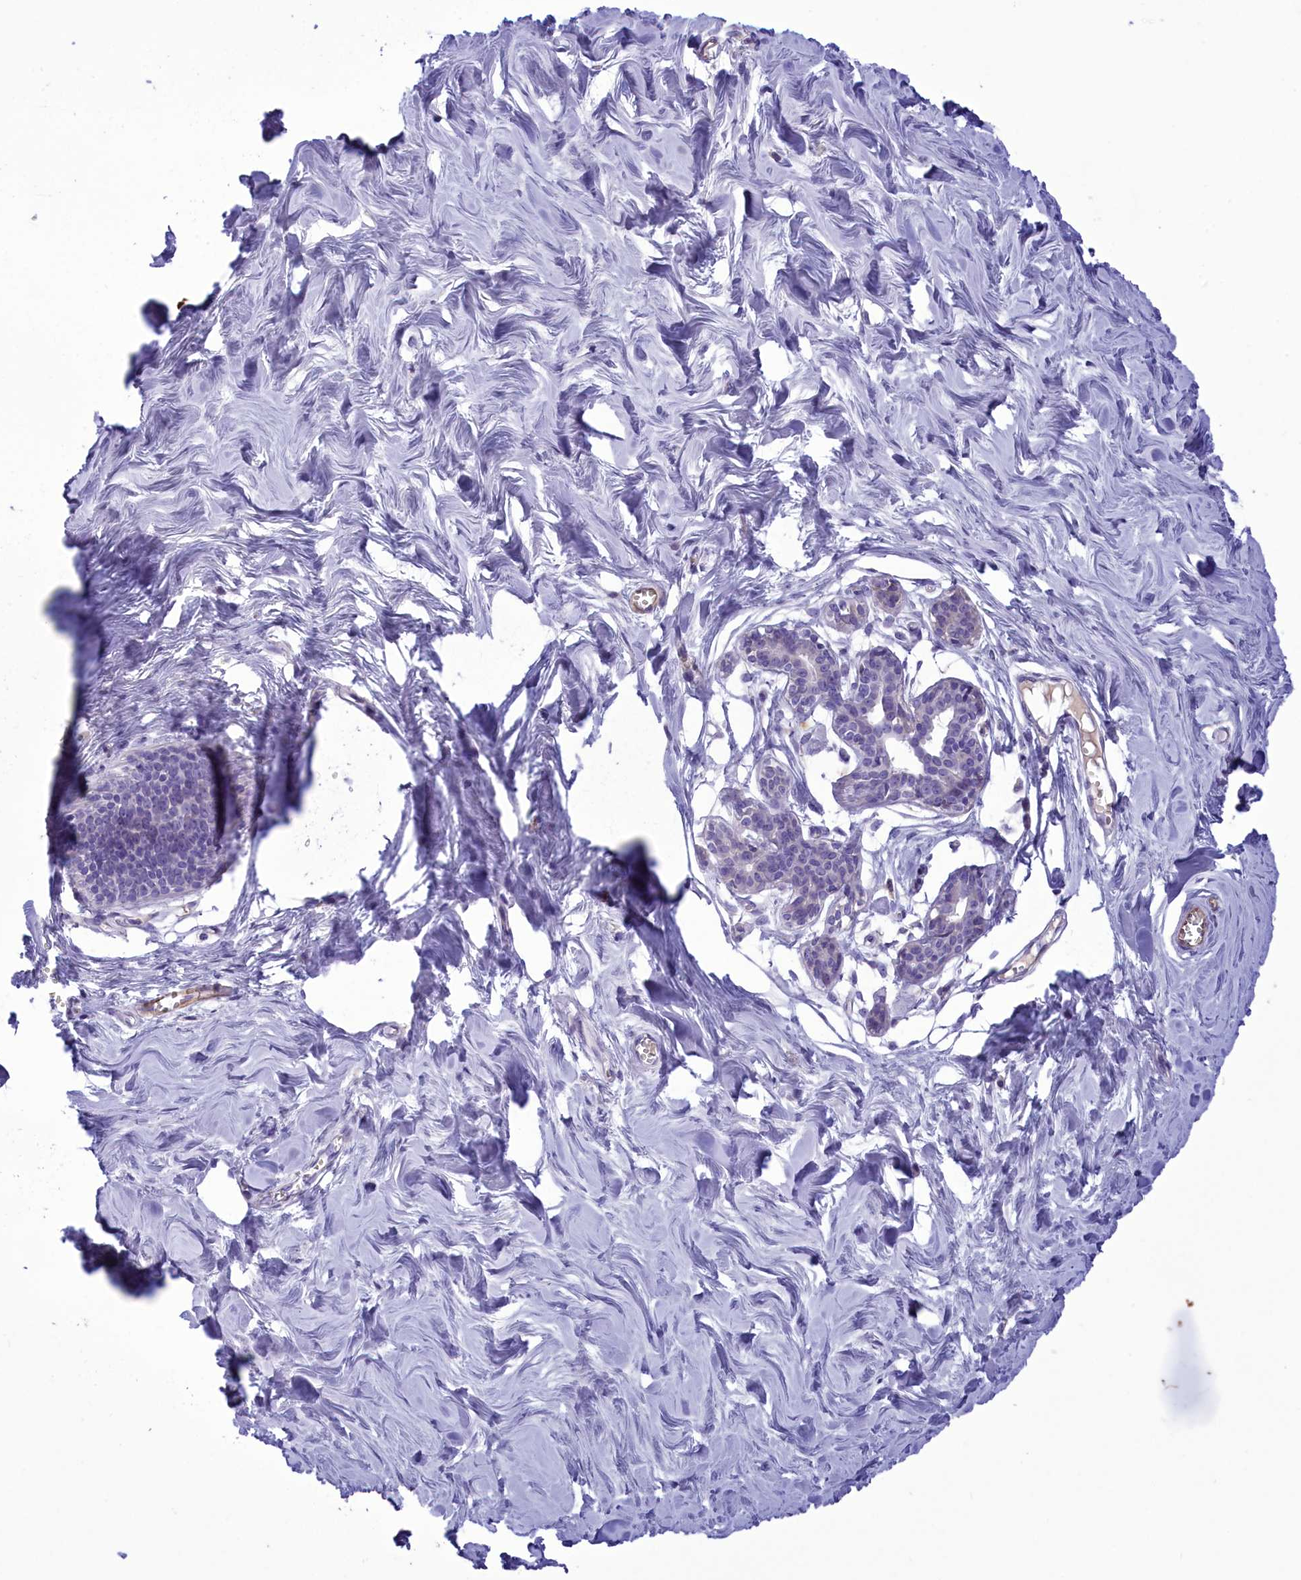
{"staining": {"intensity": "negative", "quantity": "none", "location": "none"}, "tissue": "breast", "cell_type": "Adipocytes", "image_type": "normal", "snomed": [{"axis": "morphology", "description": "Normal tissue, NOS"}, {"axis": "topography", "description": "Breast"}], "caption": "High magnification brightfield microscopy of normal breast stained with DAB (brown) and counterstained with hematoxylin (blue): adipocytes show no significant expression. Nuclei are stained in blue.", "gene": "FAM149B1", "patient": {"sex": "female", "age": 27}}